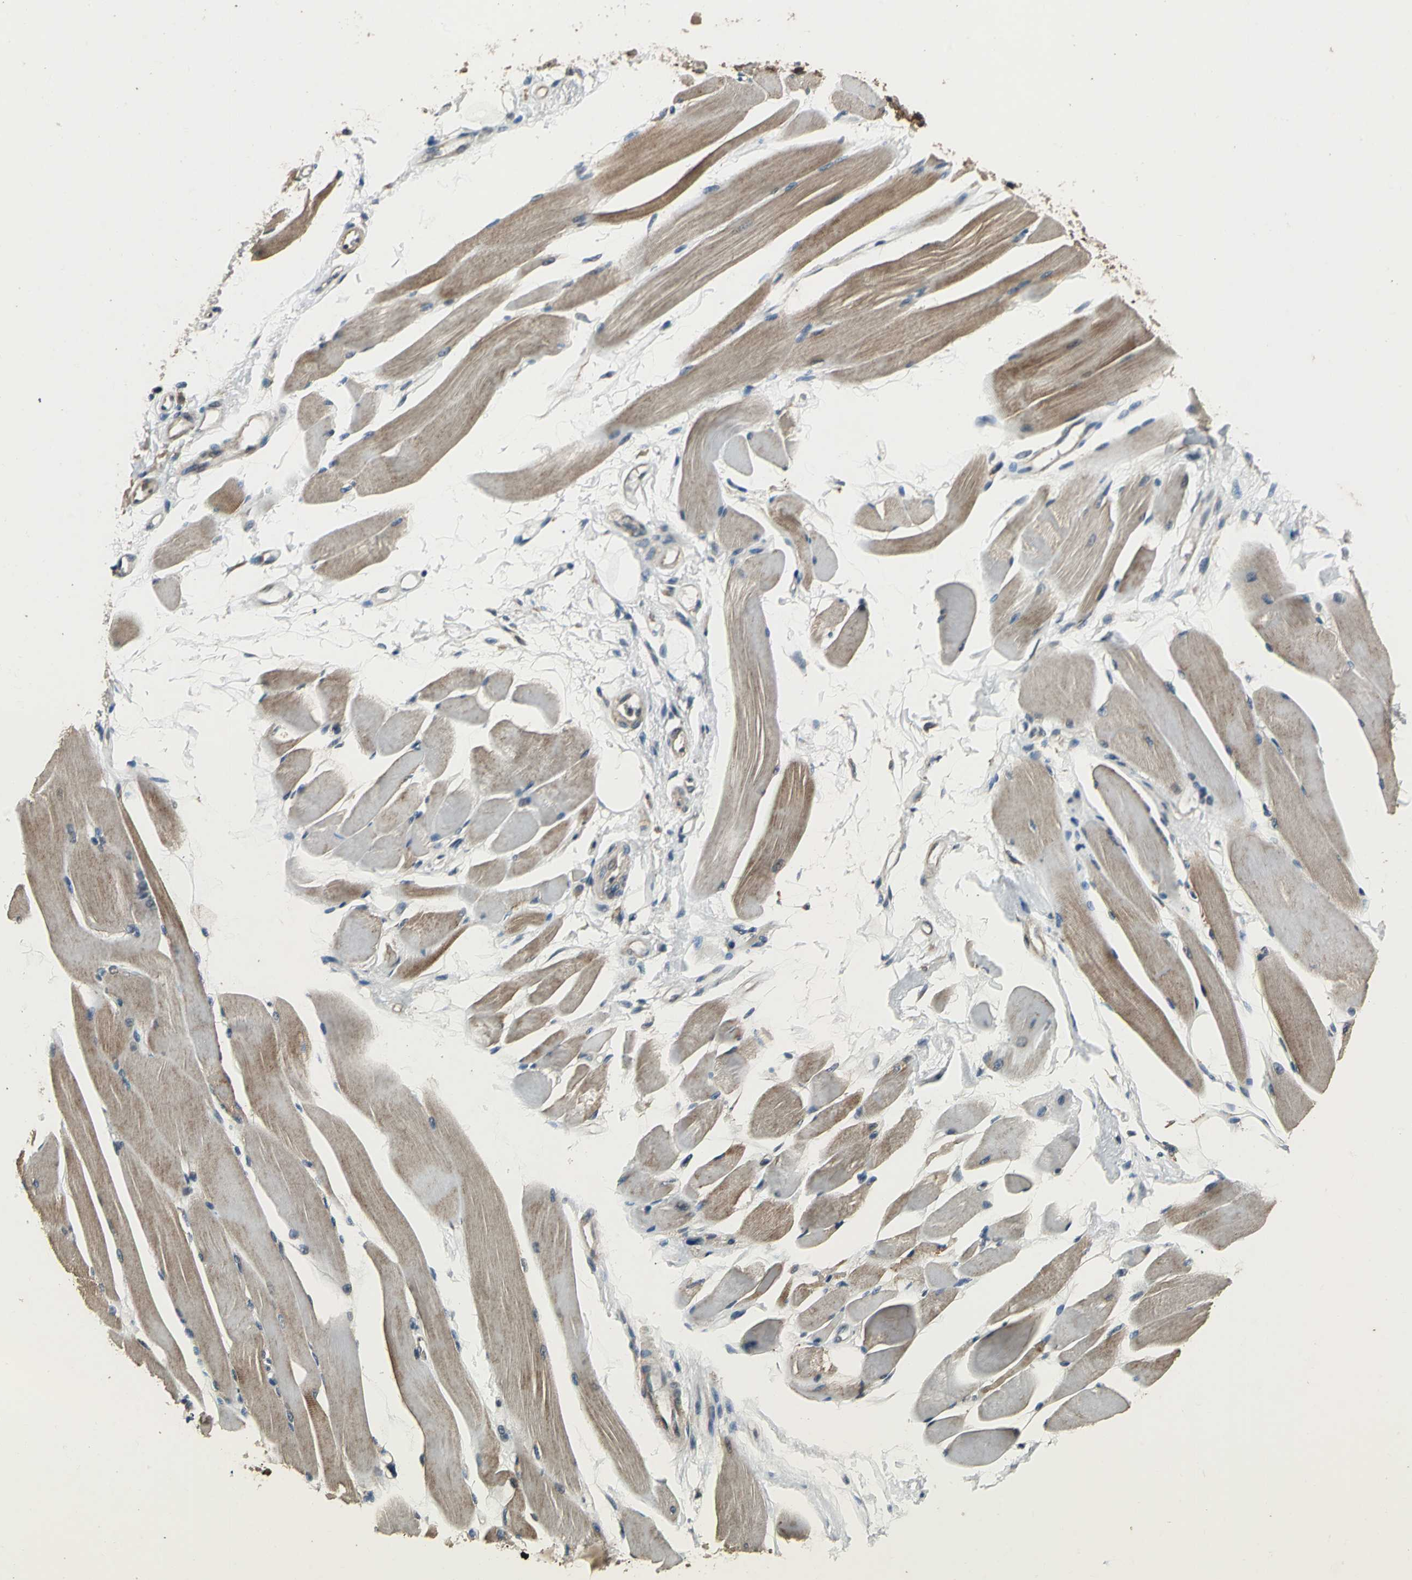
{"staining": {"intensity": "strong", "quantity": ">75%", "location": "cytoplasmic/membranous"}, "tissue": "skeletal muscle", "cell_type": "Myocytes", "image_type": "normal", "snomed": [{"axis": "morphology", "description": "Normal tissue, NOS"}, {"axis": "topography", "description": "Skeletal muscle"}, {"axis": "topography", "description": "Peripheral nerve tissue"}], "caption": "Myocytes show high levels of strong cytoplasmic/membranous expression in approximately >75% of cells in benign human skeletal muscle.", "gene": "EIF2B2", "patient": {"sex": "female", "age": 84}}